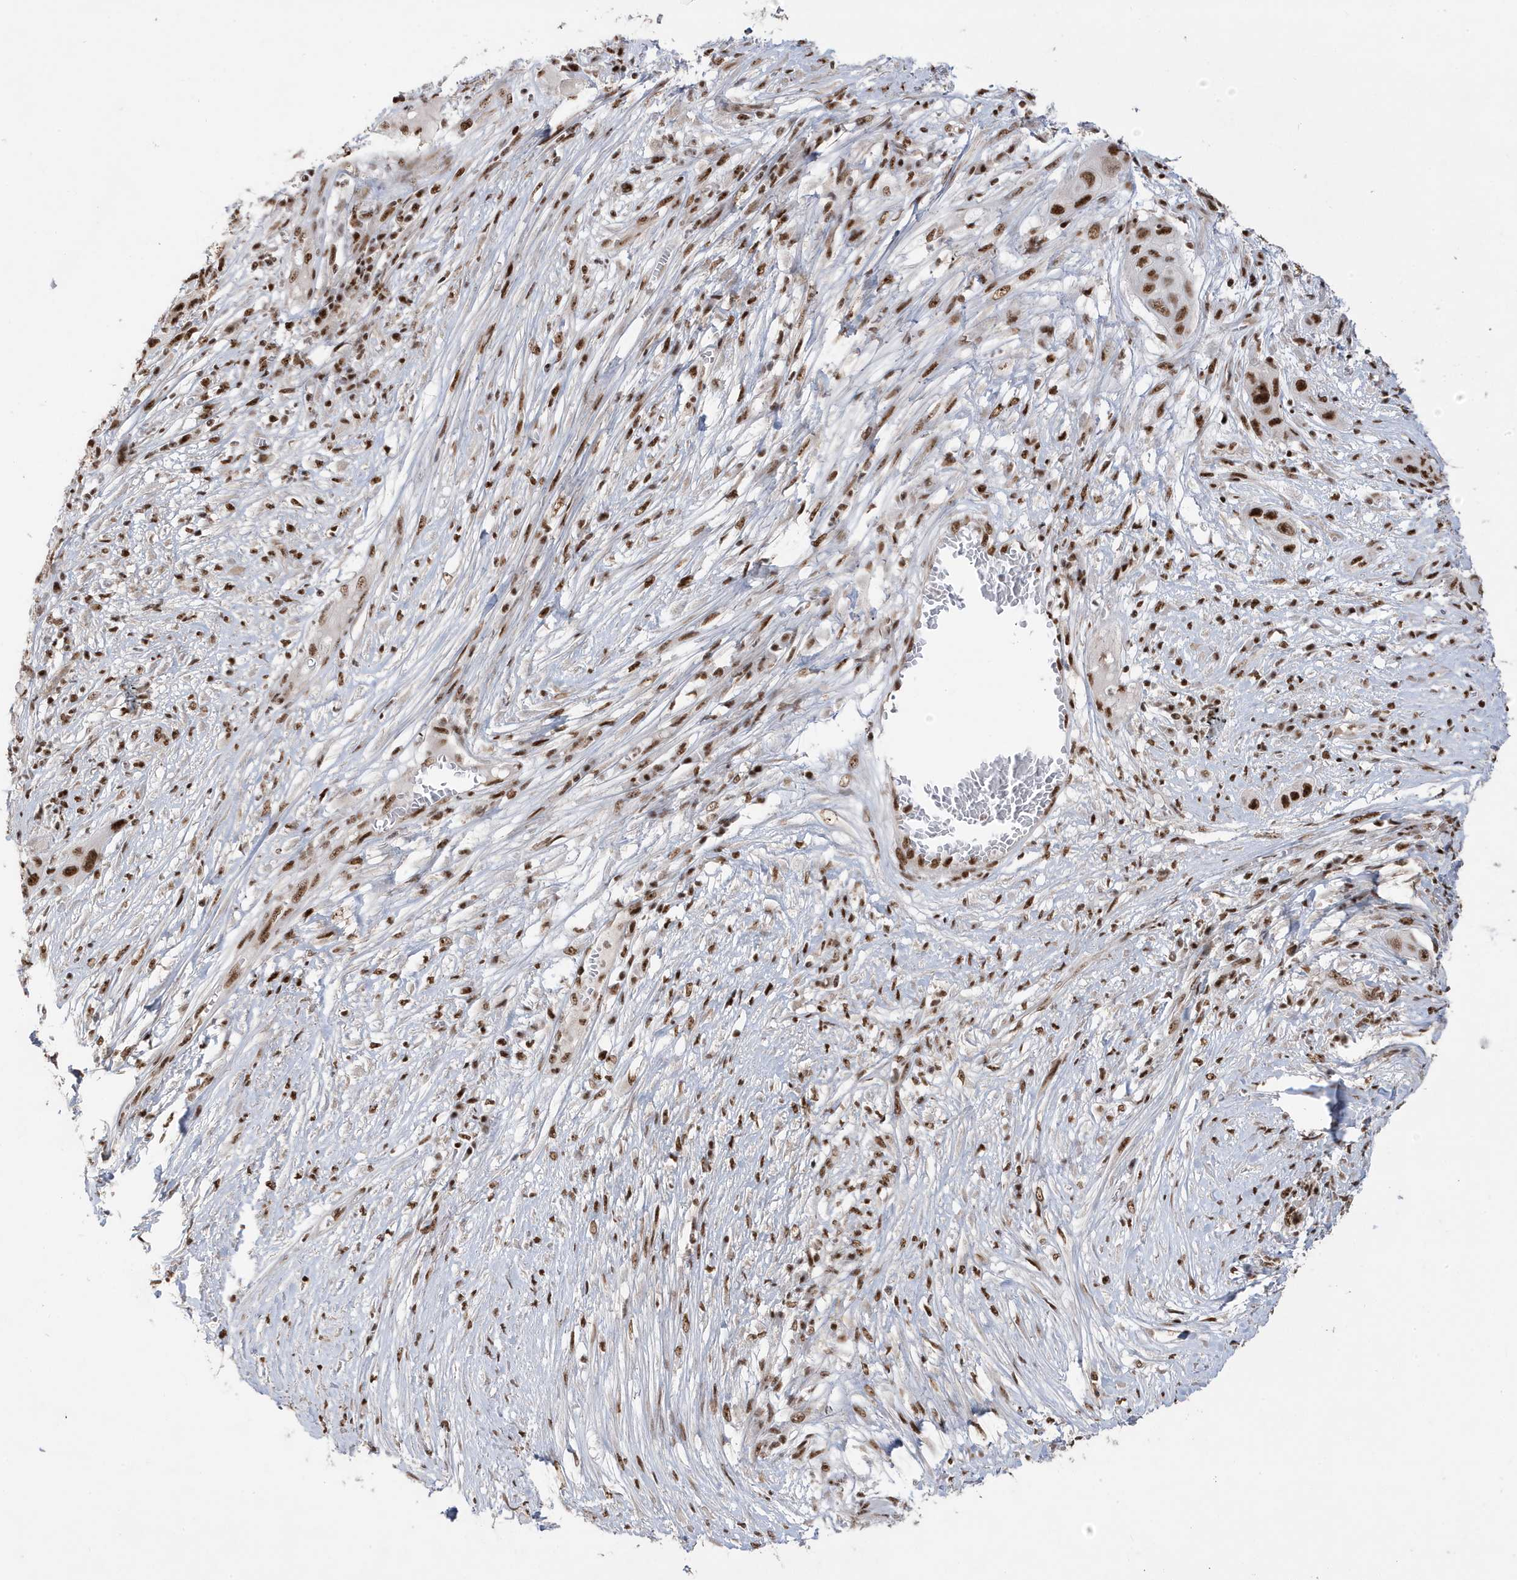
{"staining": {"intensity": "strong", "quantity": ">75%", "location": "nuclear"}, "tissue": "skin cancer", "cell_type": "Tumor cells", "image_type": "cancer", "snomed": [{"axis": "morphology", "description": "Squamous cell carcinoma, NOS"}, {"axis": "topography", "description": "Skin"}], "caption": "This micrograph shows immunohistochemistry (IHC) staining of human skin cancer (squamous cell carcinoma), with high strong nuclear expression in about >75% of tumor cells.", "gene": "MTREX", "patient": {"sex": "male", "age": 55}}